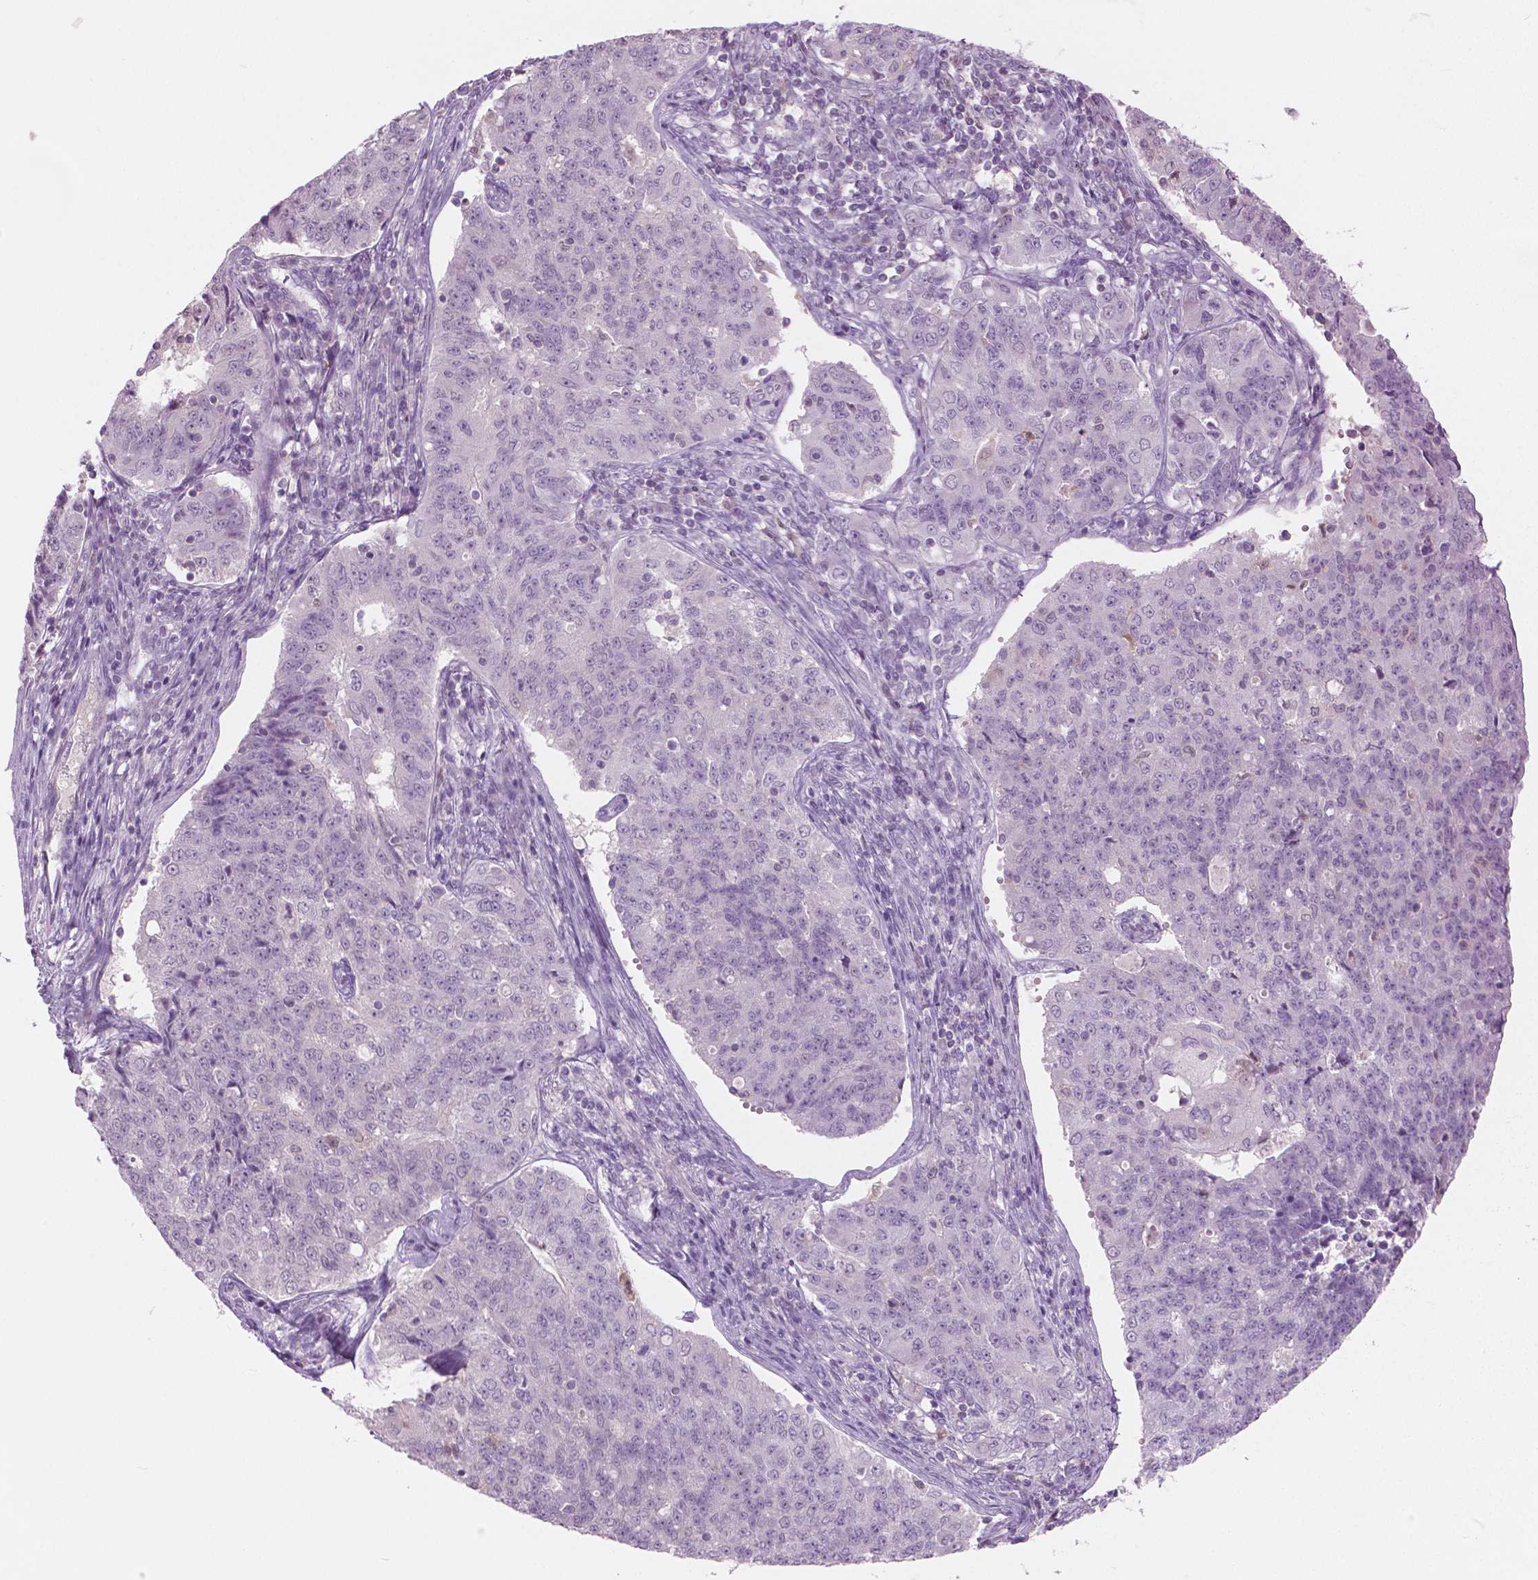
{"staining": {"intensity": "negative", "quantity": "none", "location": "none"}, "tissue": "endometrial cancer", "cell_type": "Tumor cells", "image_type": "cancer", "snomed": [{"axis": "morphology", "description": "Adenocarcinoma, NOS"}, {"axis": "topography", "description": "Endometrium"}], "caption": "Tumor cells show no significant protein staining in endometrial cancer.", "gene": "GALM", "patient": {"sex": "female", "age": 43}}